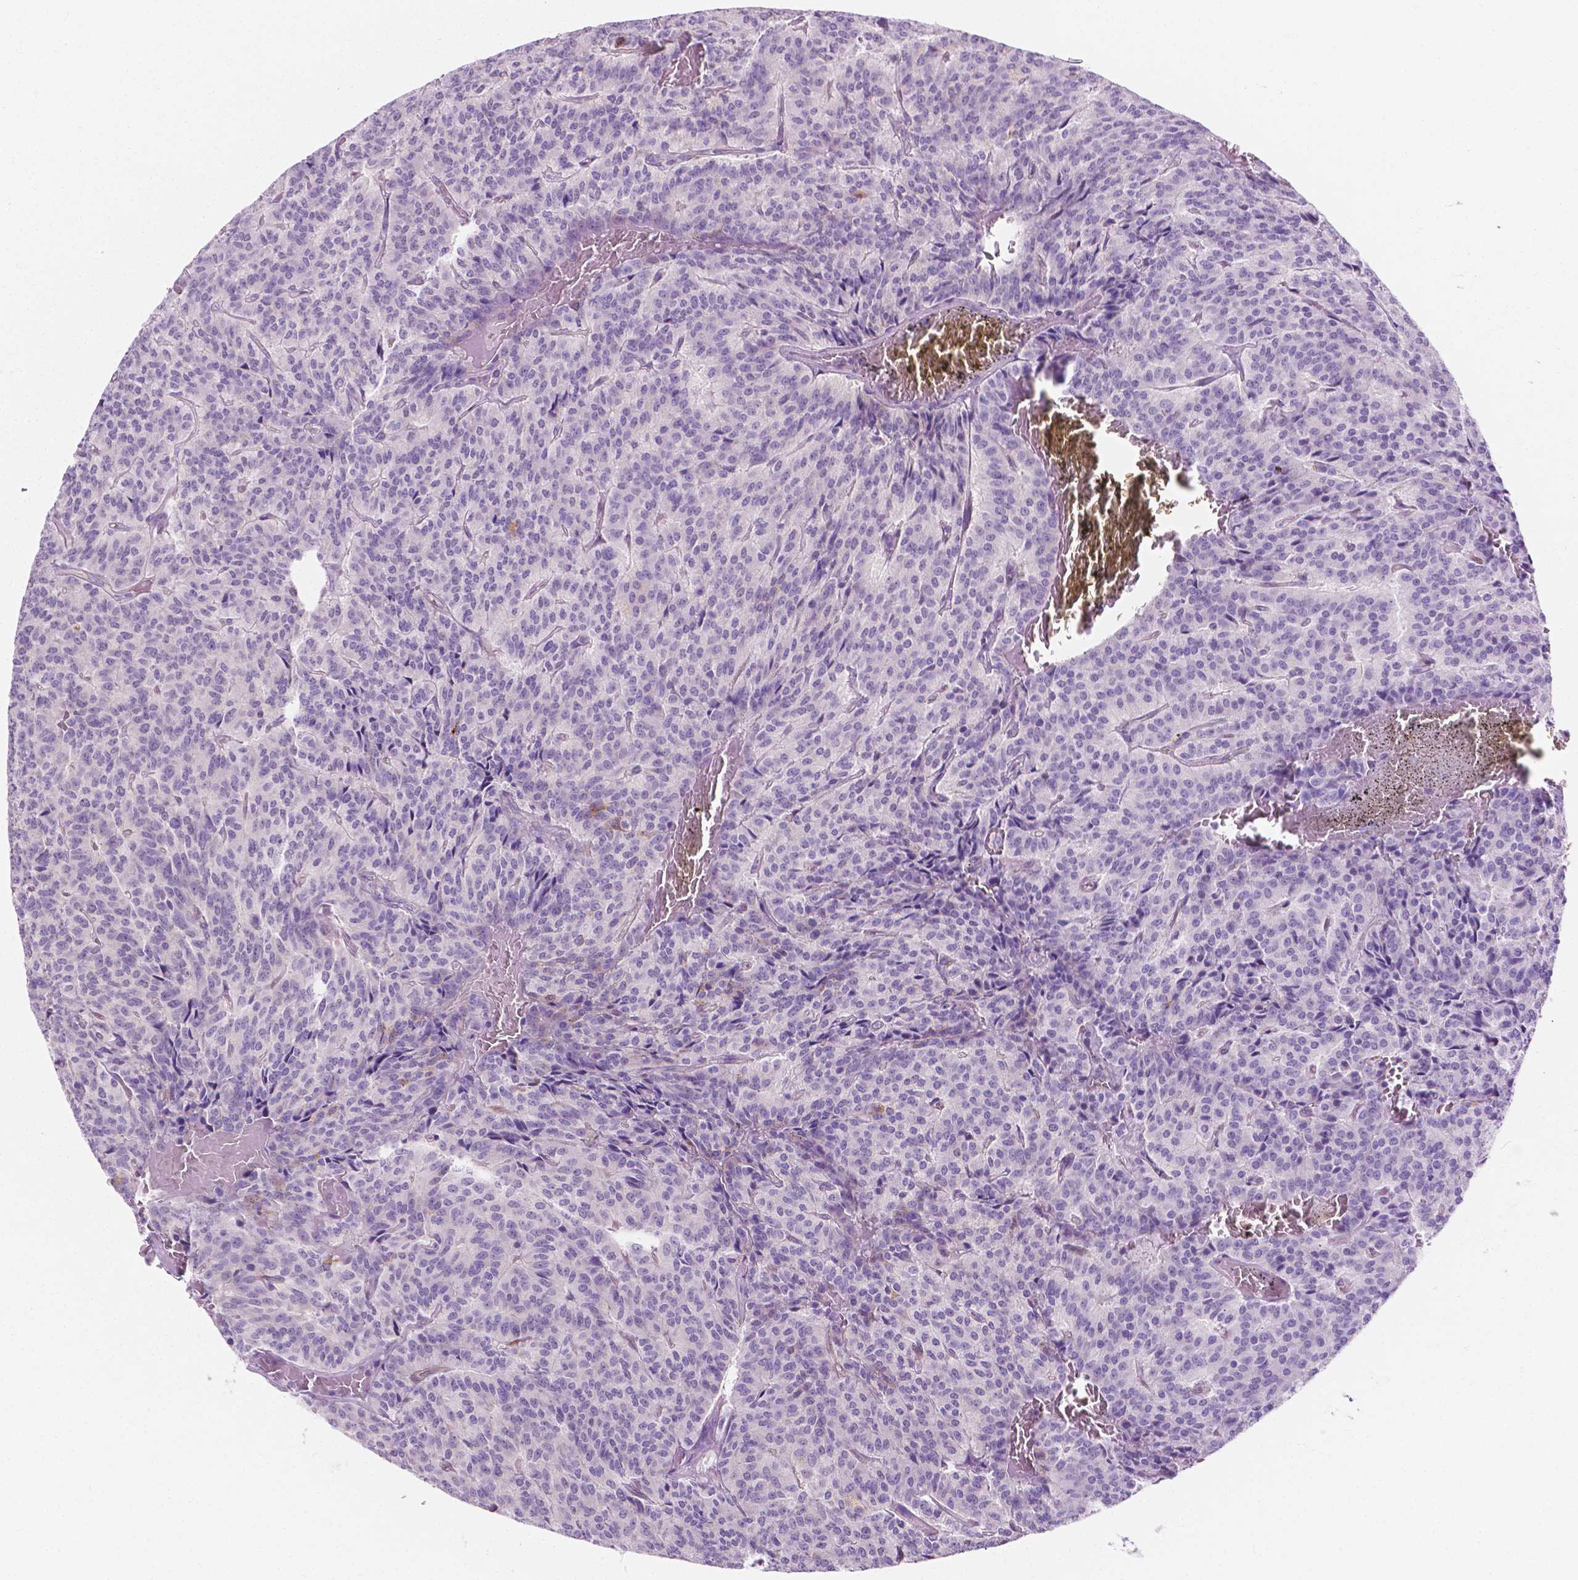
{"staining": {"intensity": "negative", "quantity": "none", "location": "none"}, "tissue": "carcinoid", "cell_type": "Tumor cells", "image_type": "cancer", "snomed": [{"axis": "morphology", "description": "Carcinoid, malignant, NOS"}, {"axis": "topography", "description": "Lung"}], "caption": "Carcinoid stained for a protein using immunohistochemistry demonstrates no positivity tumor cells.", "gene": "EPPK1", "patient": {"sex": "male", "age": 70}}